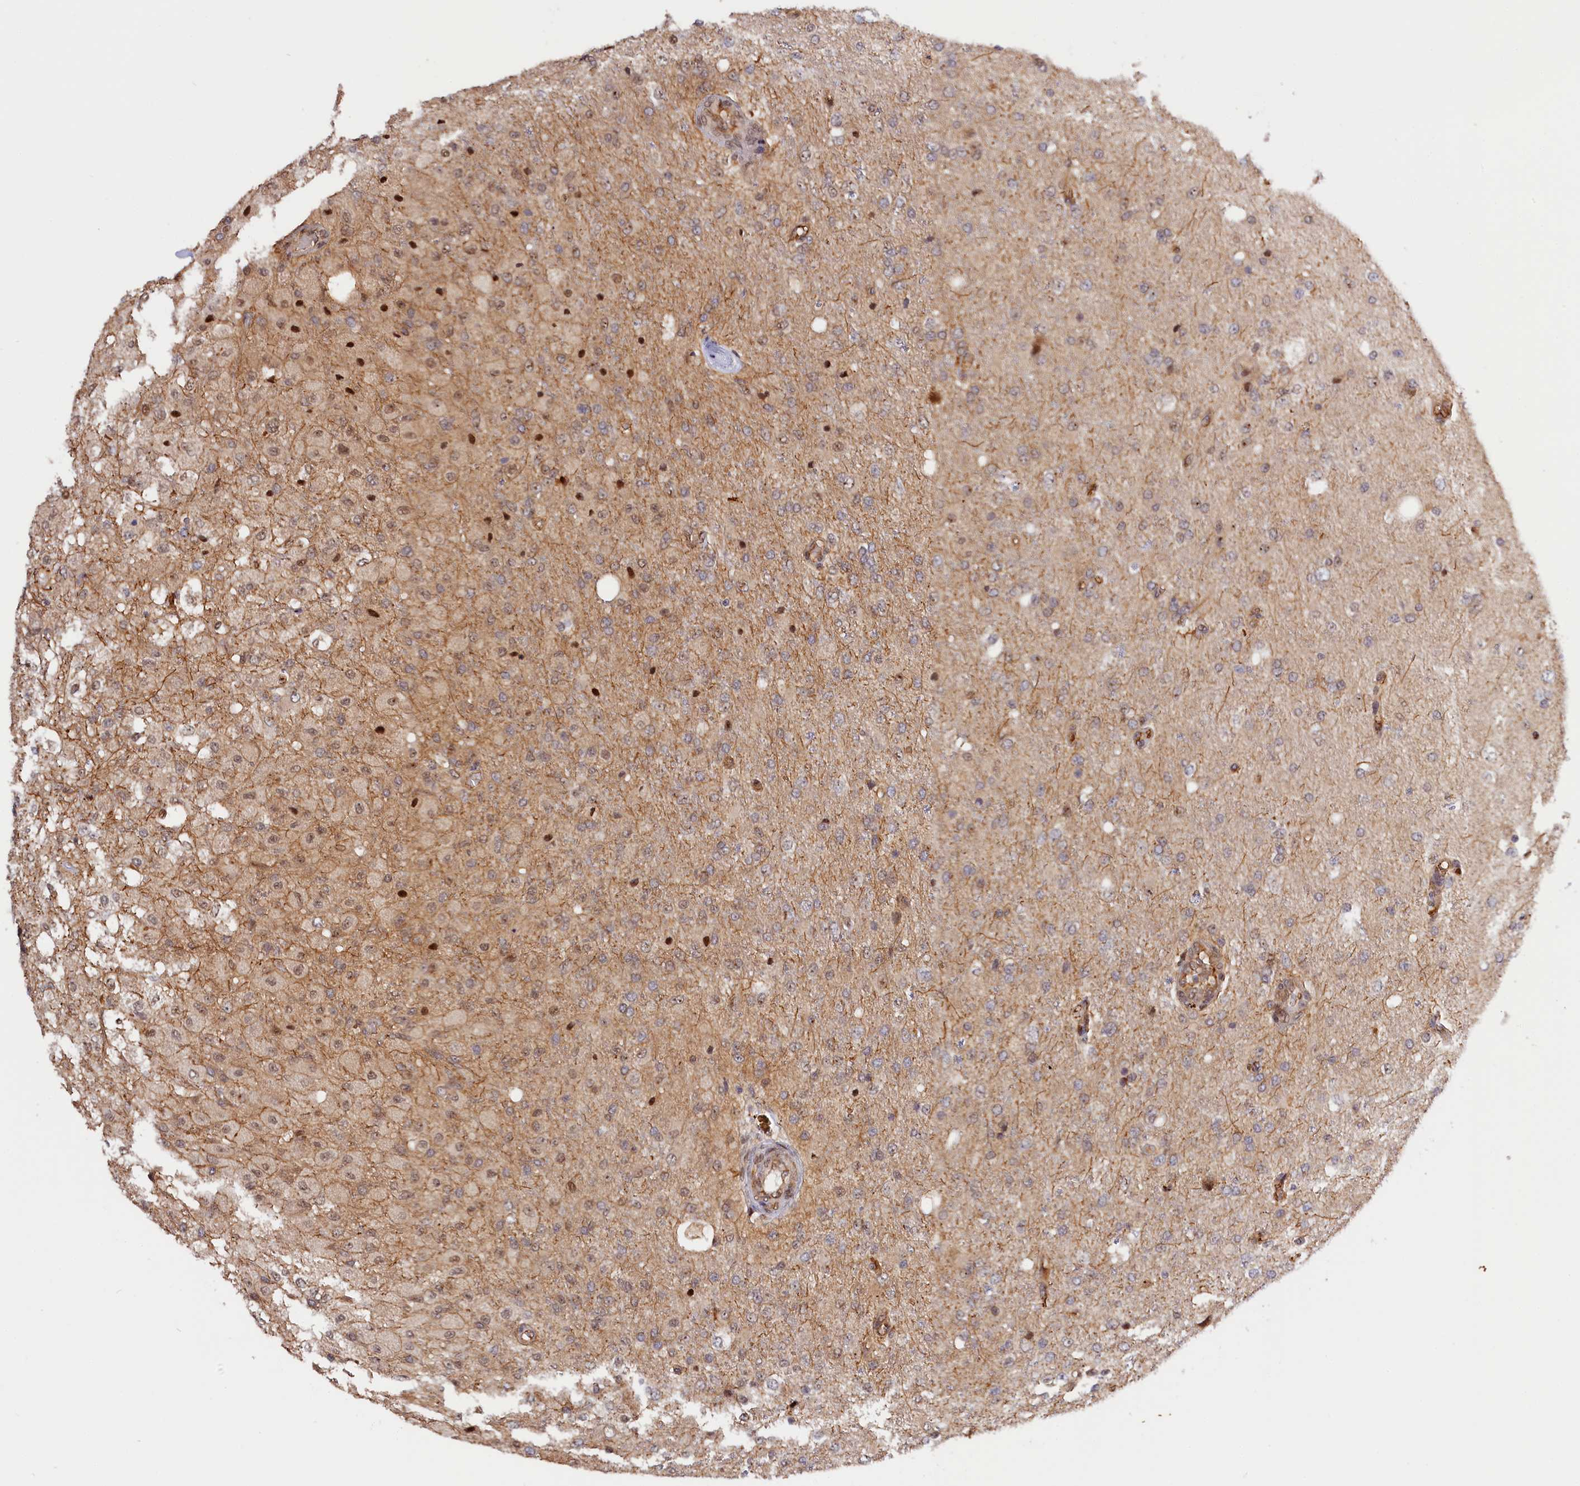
{"staining": {"intensity": "moderate", "quantity": "<25%", "location": "cytoplasmic/membranous,nuclear"}, "tissue": "glioma", "cell_type": "Tumor cells", "image_type": "cancer", "snomed": [{"axis": "morphology", "description": "Normal tissue, NOS"}, {"axis": "morphology", "description": "Glioma, malignant, High grade"}, {"axis": "topography", "description": "Cerebral cortex"}], "caption": "IHC (DAB) staining of glioma exhibits moderate cytoplasmic/membranous and nuclear protein positivity in approximately <25% of tumor cells.", "gene": "ANKRD24", "patient": {"sex": "male", "age": 77}}